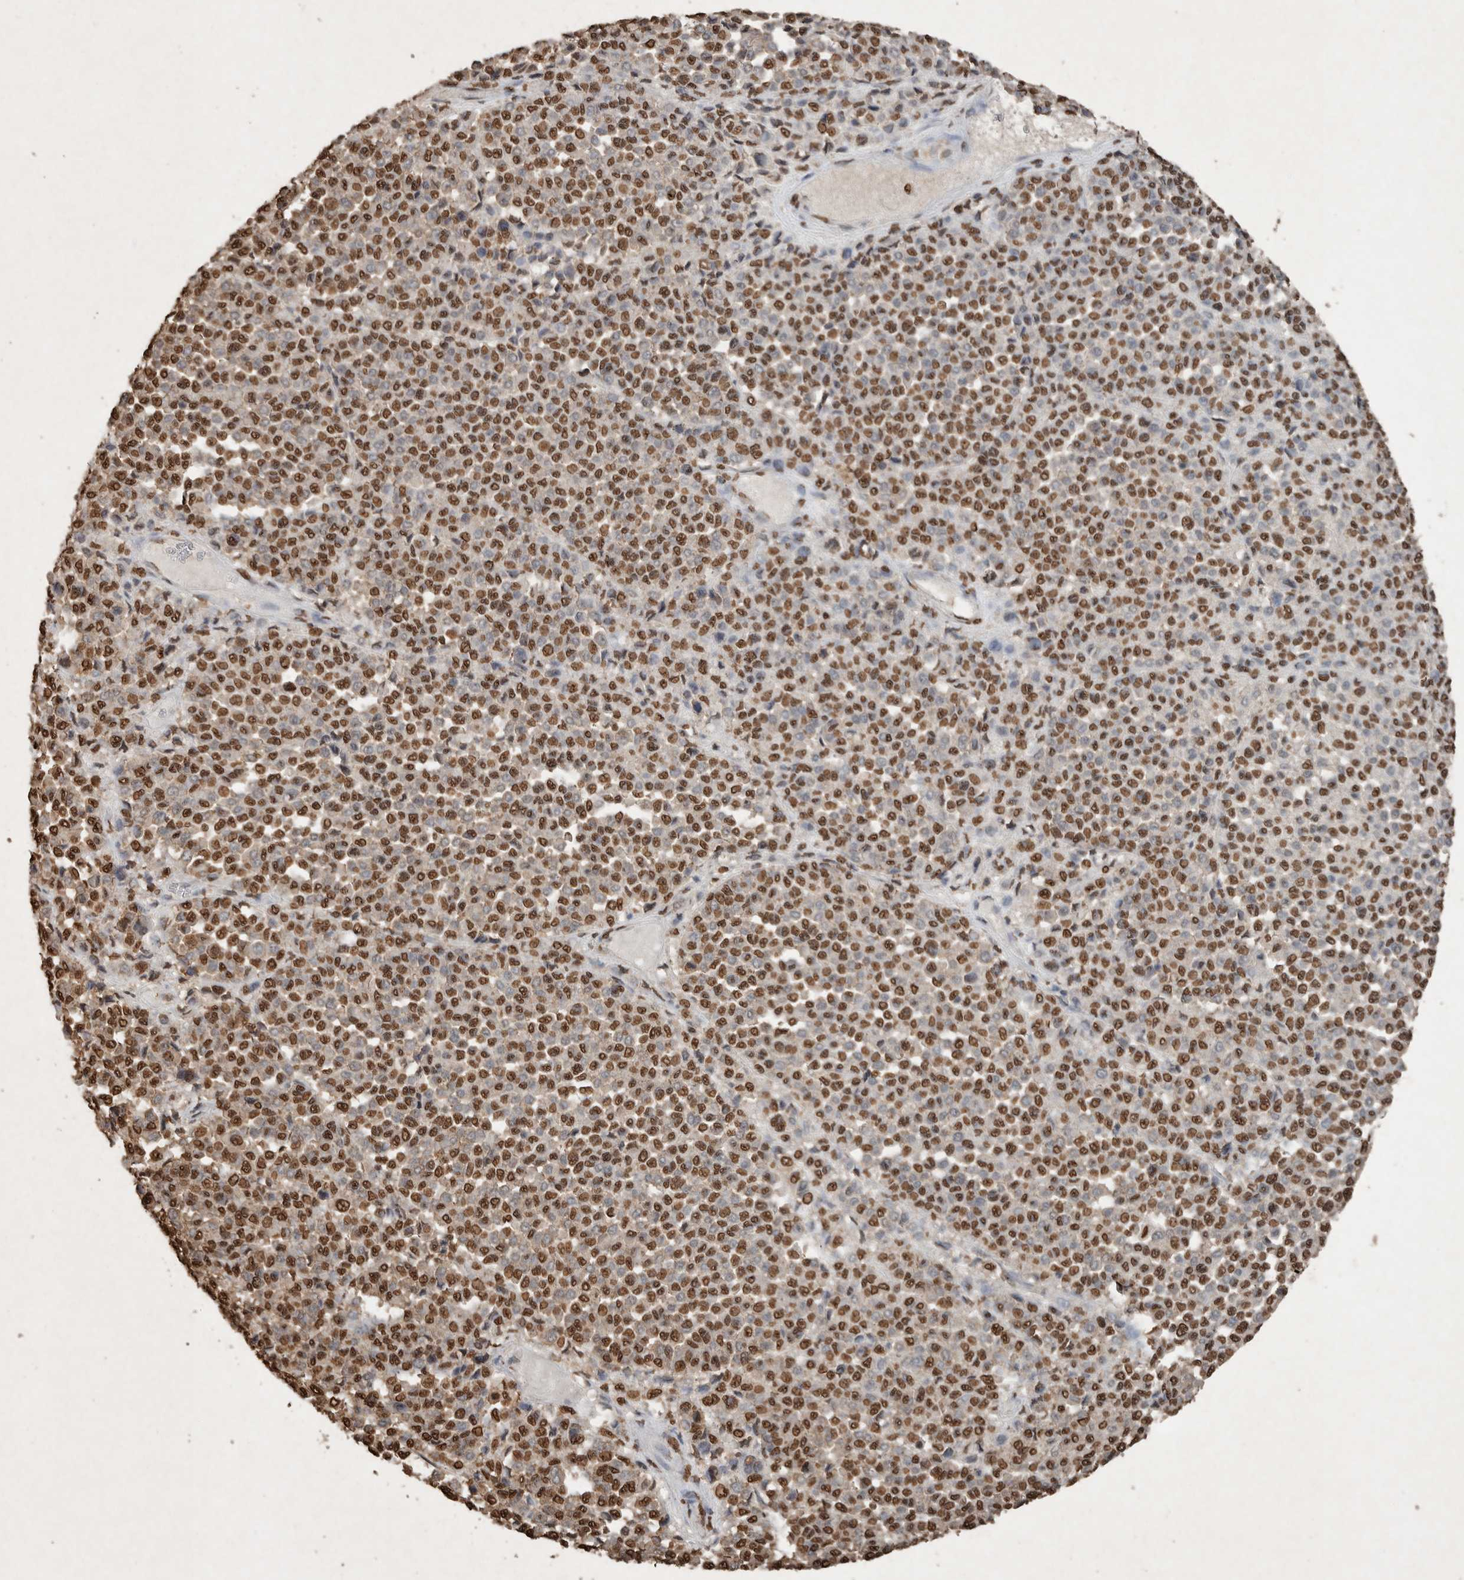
{"staining": {"intensity": "strong", "quantity": ">75%", "location": "nuclear"}, "tissue": "melanoma", "cell_type": "Tumor cells", "image_type": "cancer", "snomed": [{"axis": "morphology", "description": "Malignant melanoma, Metastatic site"}, {"axis": "topography", "description": "Pancreas"}], "caption": "Brown immunohistochemical staining in melanoma reveals strong nuclear expression in about >75% of tumor cells.", "gene": "FSTL3", "patient": {"sex": "female", "age": 30}}